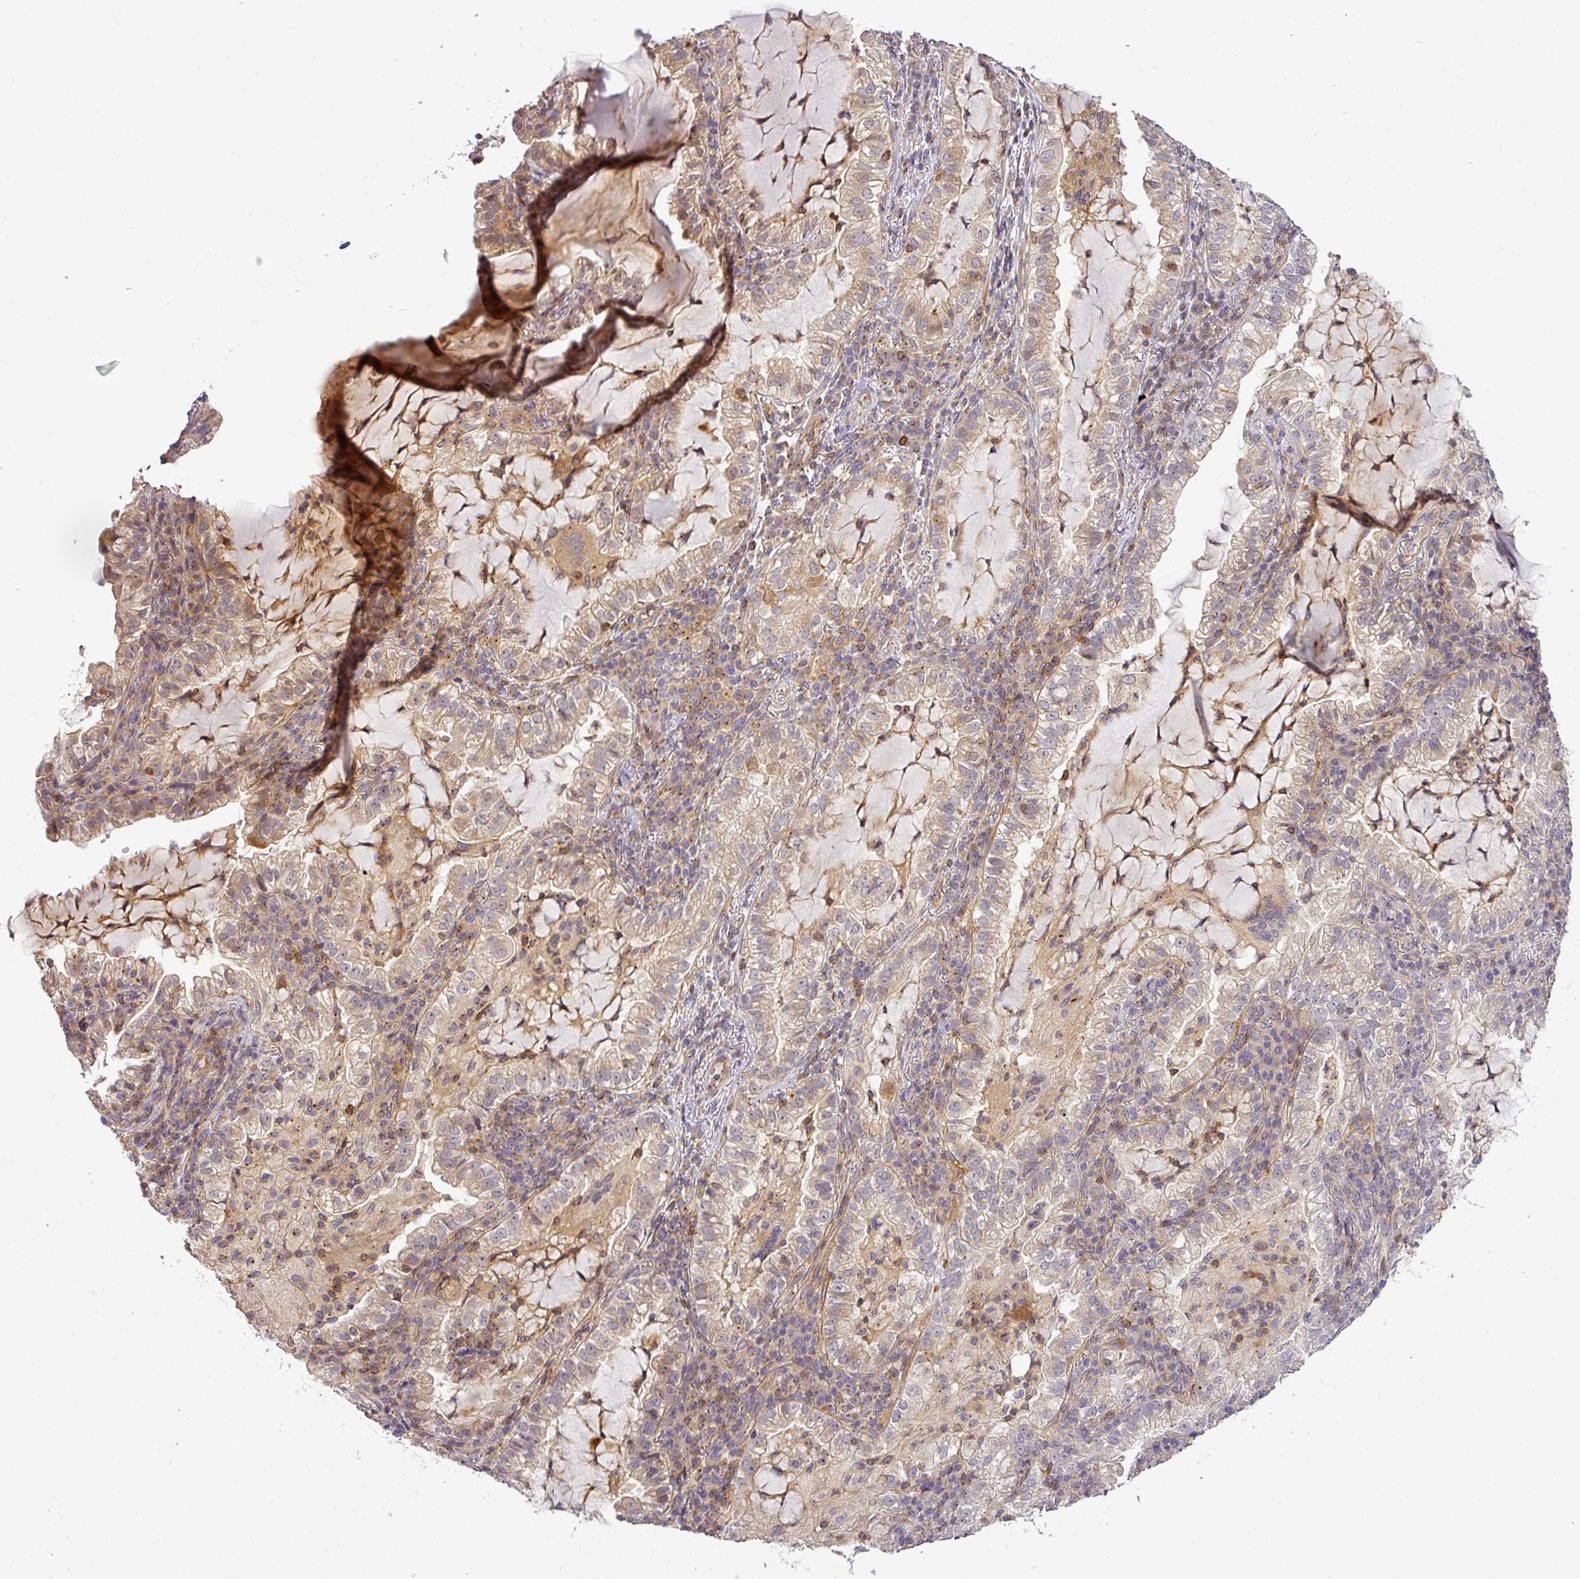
{"staining": {"intensity": "weak", "quantity": "<25%", "location": "cytoplasmic/membranous"}, "tissue": "lung cancer", "cell_type": "Tumor cells", "image_type": "cancer", "snomed": [{"axis": "morphology", "description": "Adenocarcinoma, NOS"}, {"axis": "topography", "description": "Lung"}], "caption": "An image of adenocarcinoma (lung) stained for a protein displays no brown staining in tumor cells. (DAB (3,3'-diaminobenzidine) immunohistochemistry, high magnification).", "gene": "NIN", "patient": {"sex": "female", "age": 73}}